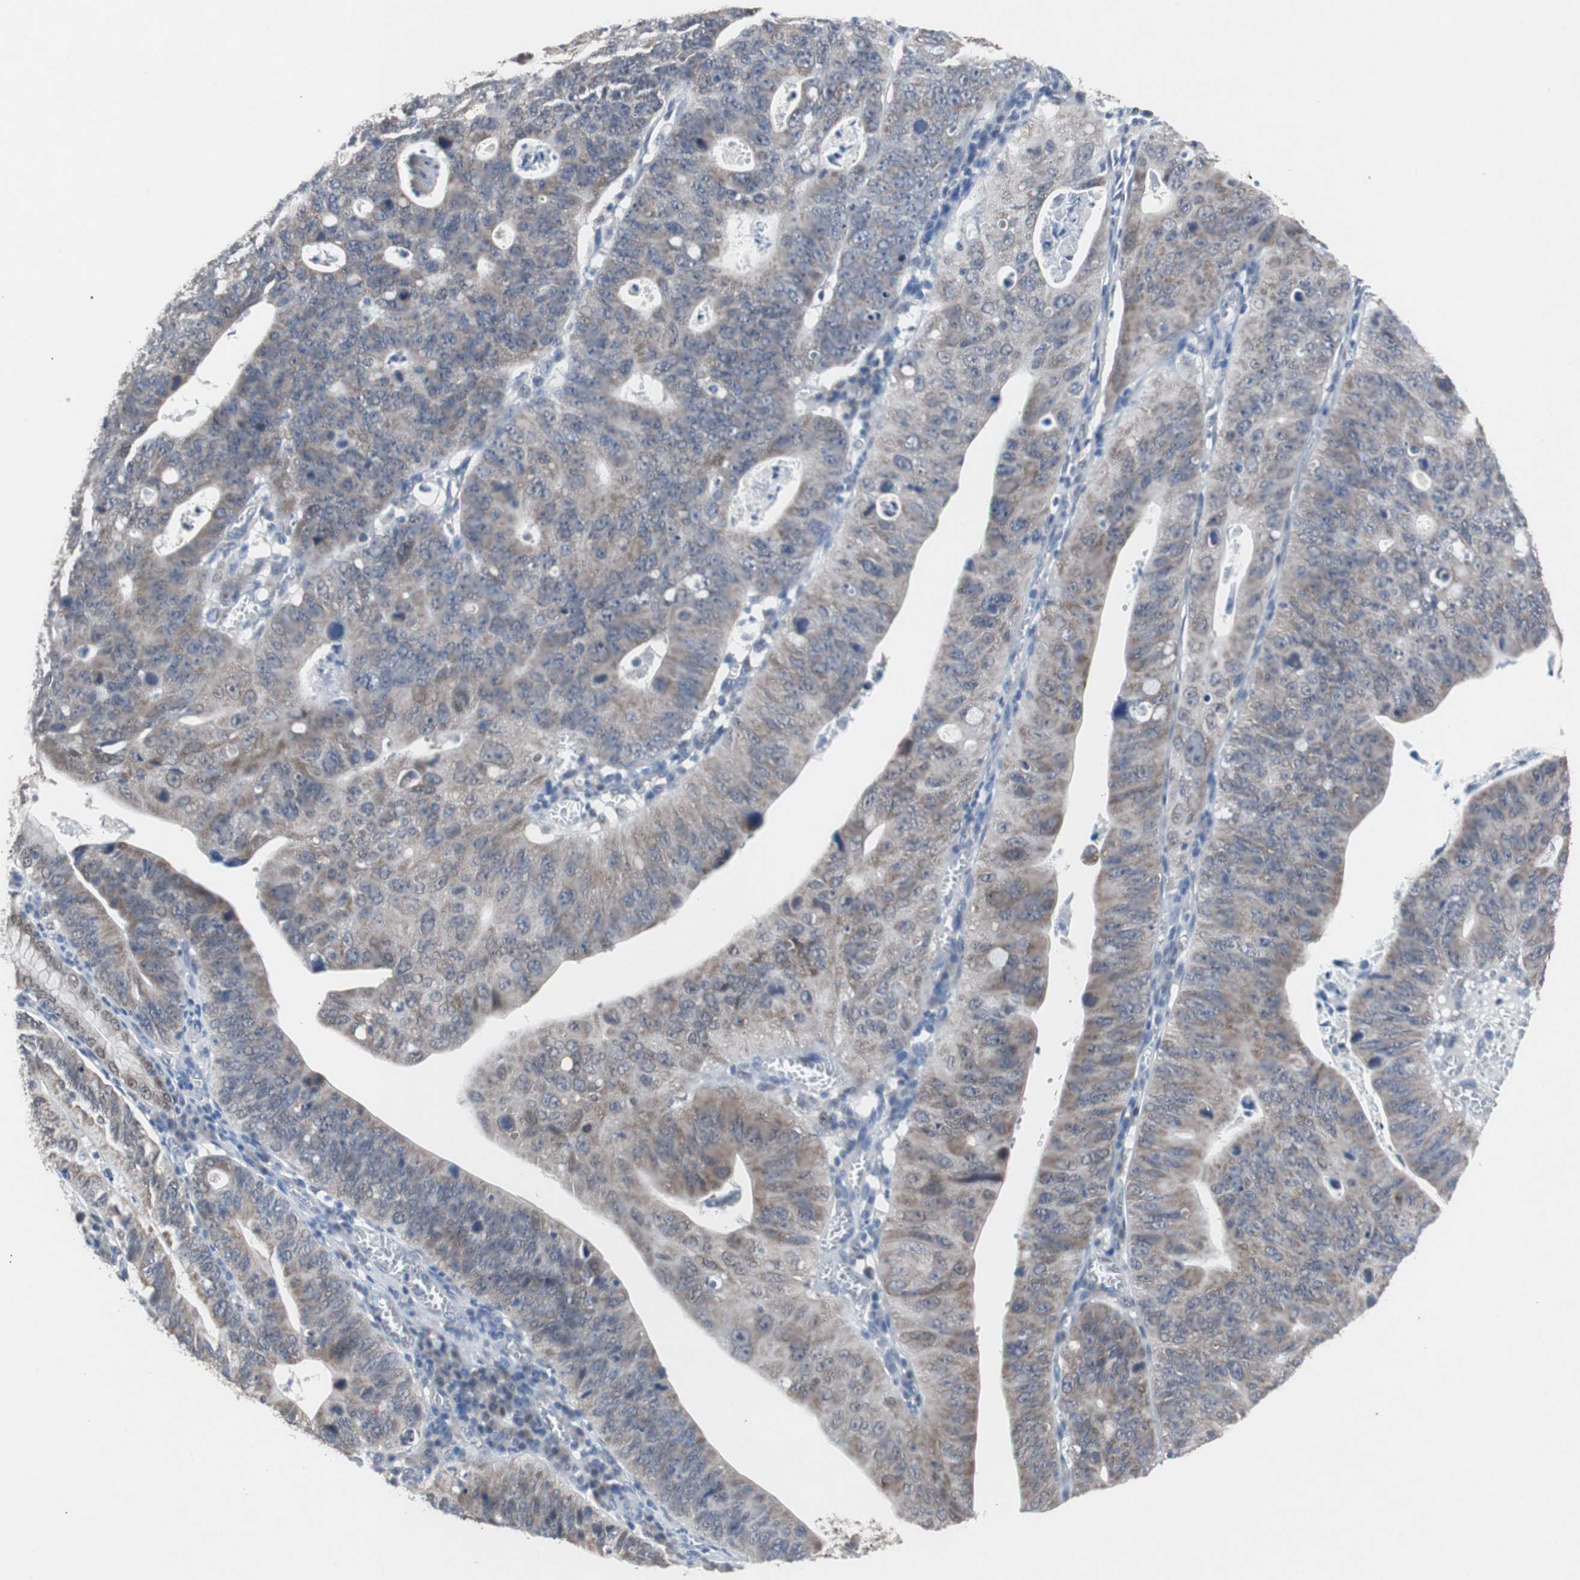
{"staining": {"intensity": "weak", "quantity": ">75%", "location": "cytoplasmic/membranous"}, "tissue": "stomach cancer", "cell_type": "Tumor cells", "image_type": "cancer", "snomed": [{"axis": "morphology", "description": "Adenocarcinoma, NOS"}, {"axis": "topography", "description": "Stomach"}], "caption": "A low amount of weak cytoplasmic/membranous positivity is seen in approximately >75% of tumor cells in adenocarcinoma (stomach) tissue.", "gene": "RBM47", "patient": {"sex": "male", "age": 59}}